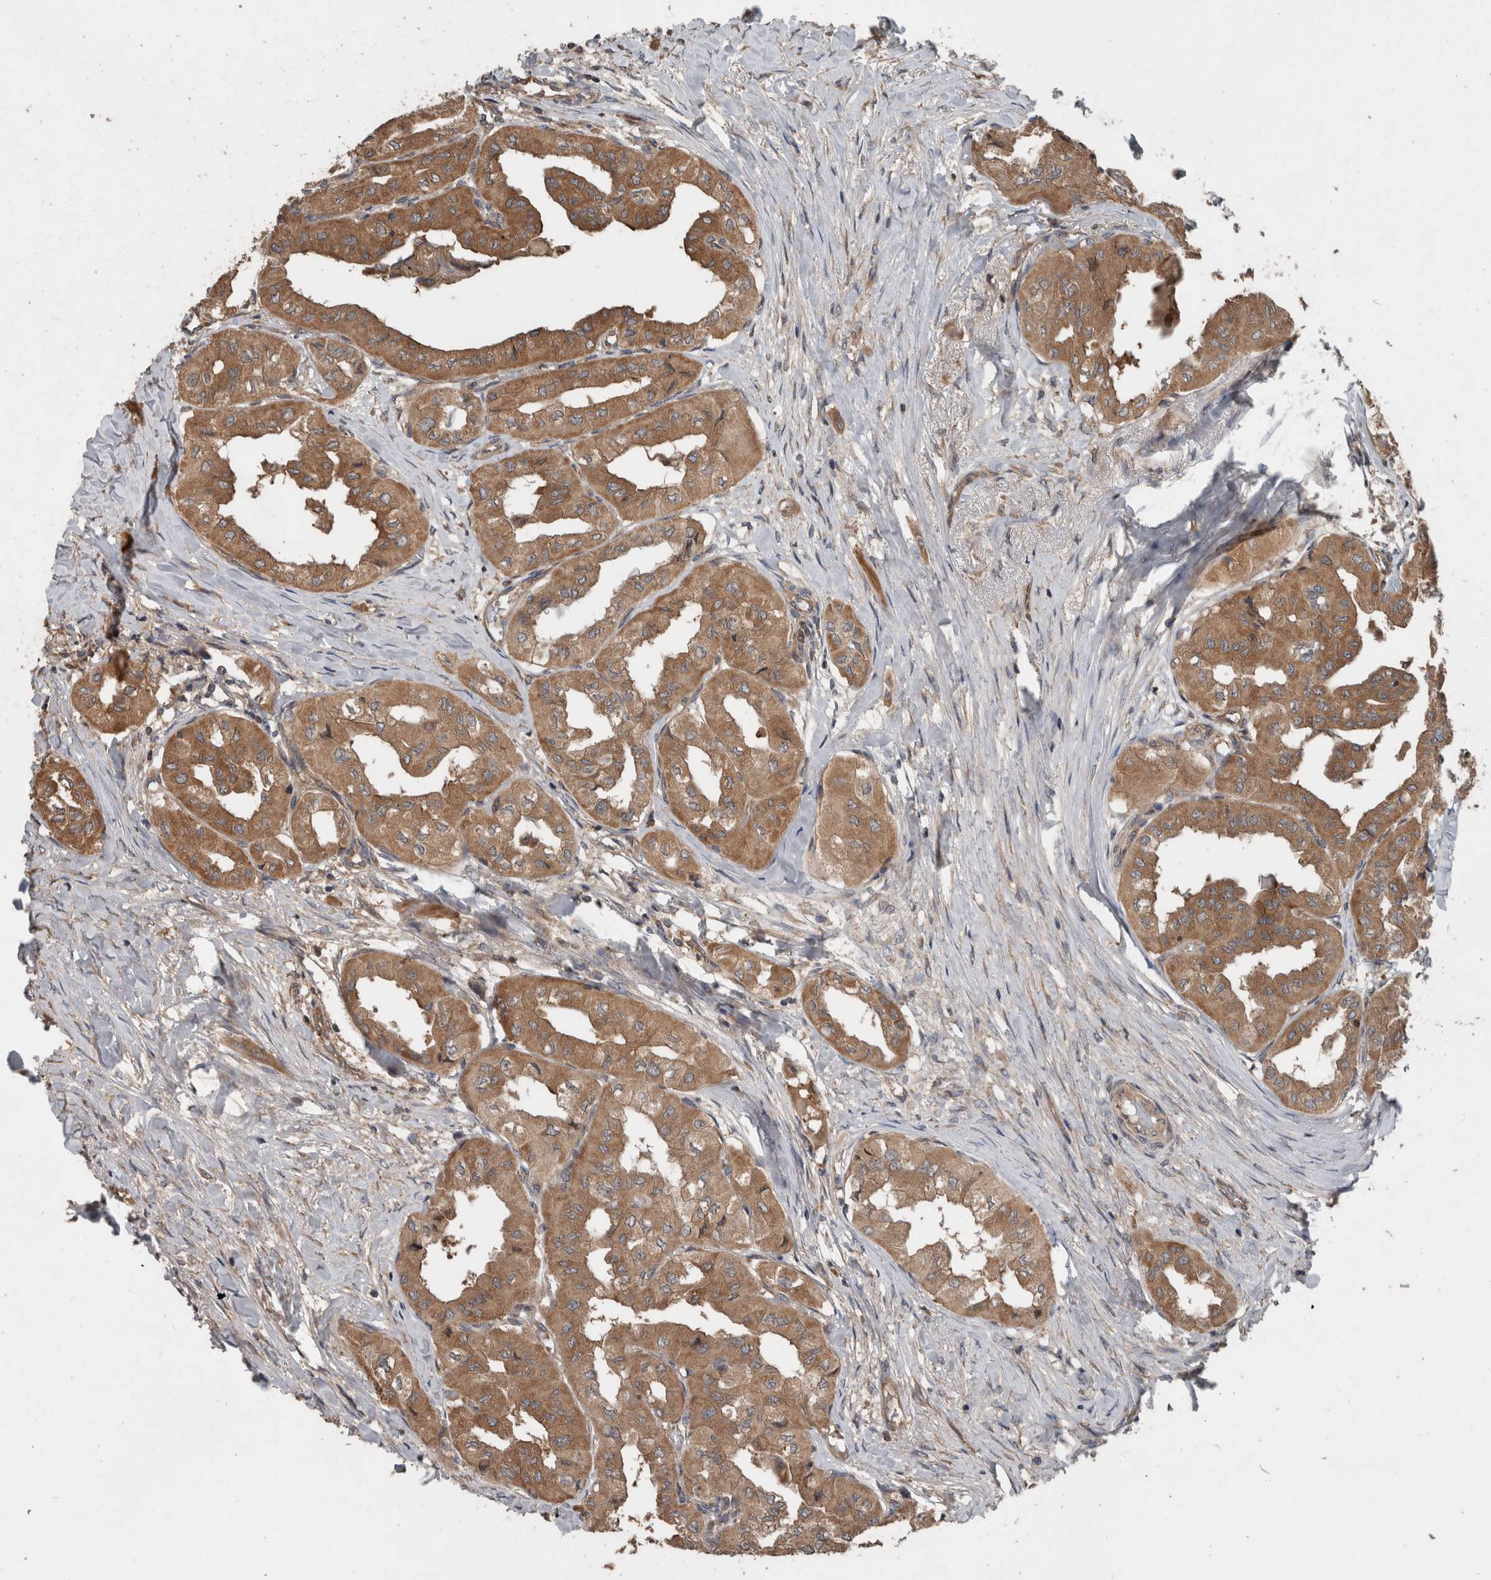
{"staining": {"intensity": "moderate", "quantity": ">75%", "location": "cytoplasmic/membranous"}, "tissue": "thyroid cancer", "cell_type": "Tumor cells", "image_type": "cancer", "snomed": [{"axis": "morphology", "description": "Papillary adenocarcinoma, NOS"}, {"axis": "topography", "description": "Thyroid gland"}], "caption": "Immunohistochemical staining of papillary adenocarcinoma (thyroid) exhibits moderate cytoplasmic/membranous protein positivity in approximately >75% of tumor cells.", "gene": "RIOK3", "patient": {"sex": "female", "age": 59}}